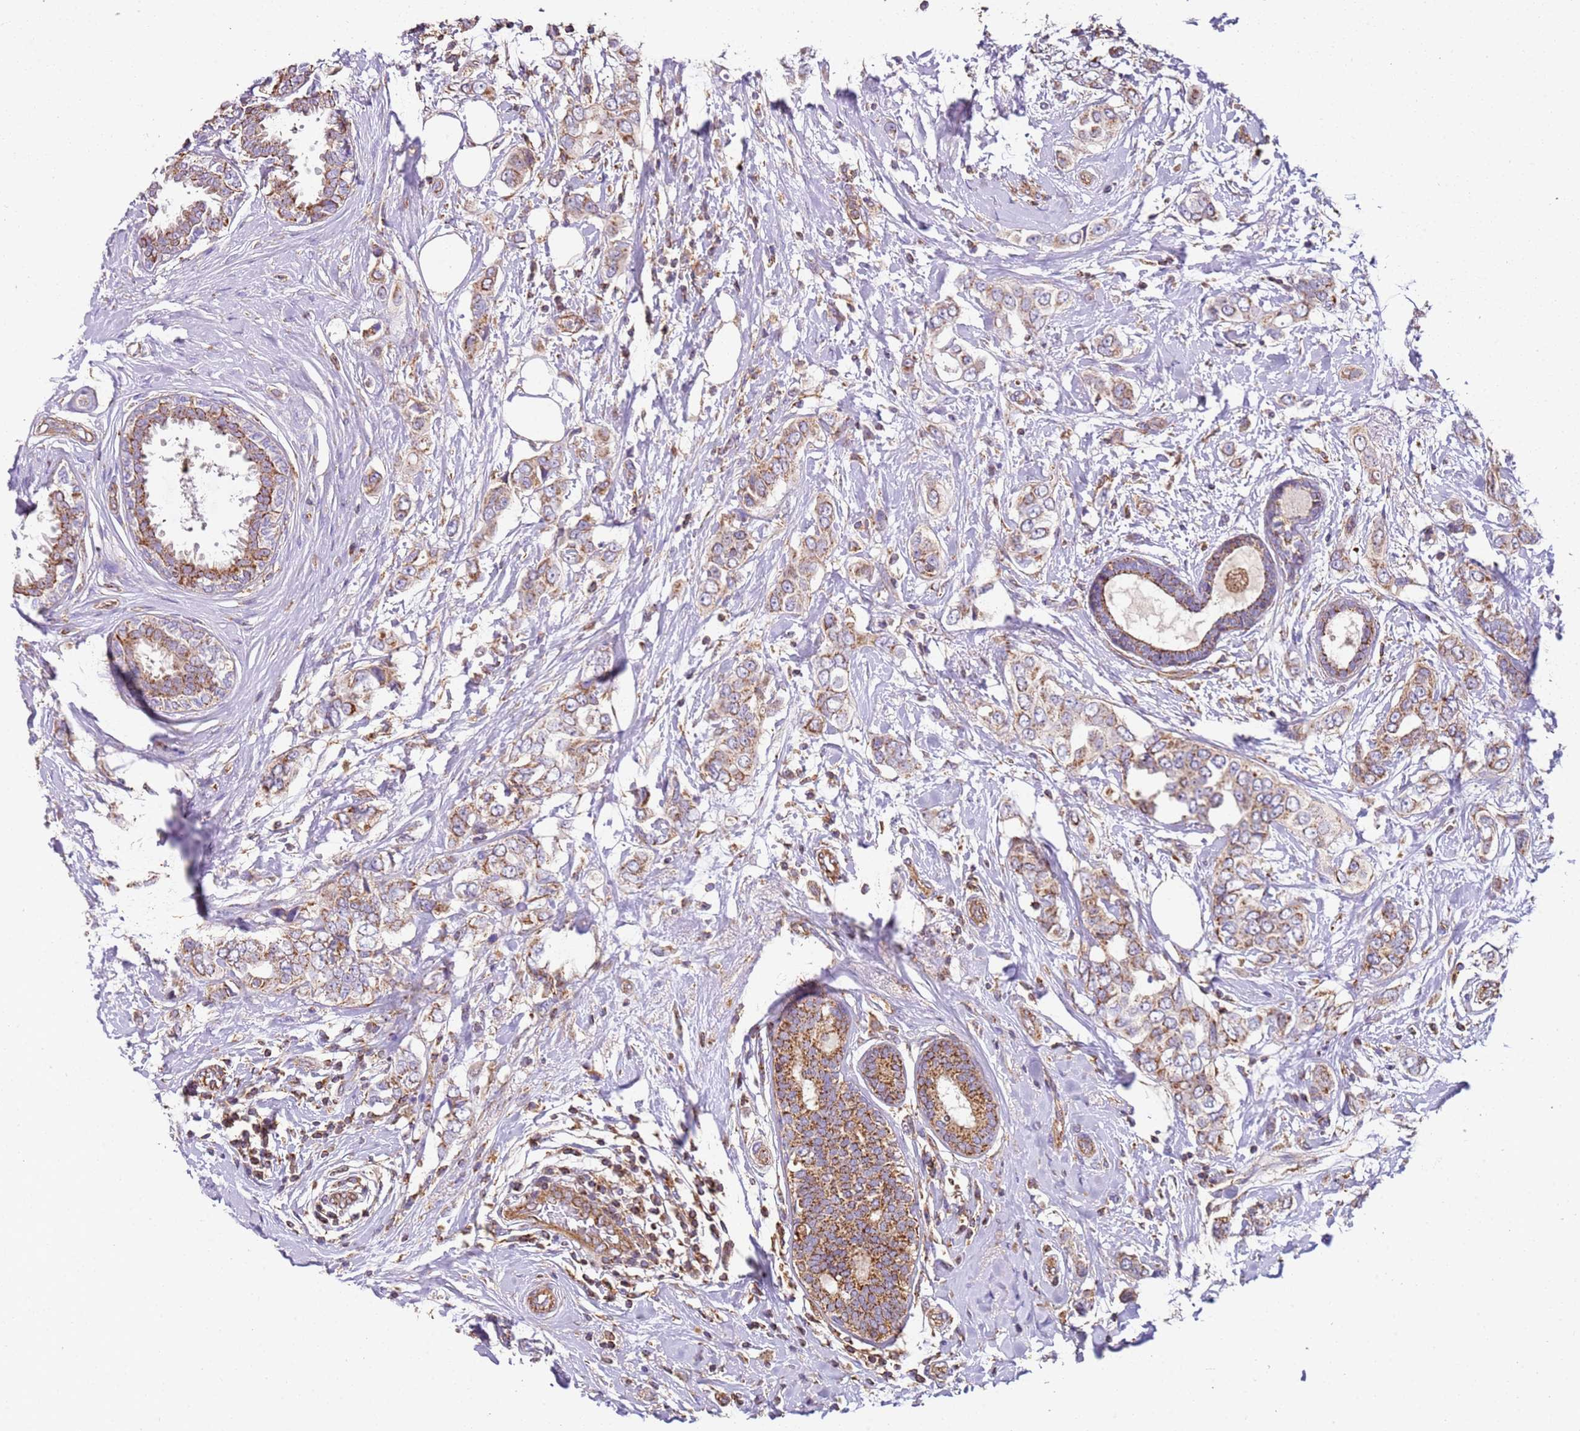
{"staining": {"intensity": "moderate", "quantity": ">75%", "location": "cytoplasmic/membranous"}, "tissue": "breast cancer", "cell_type": "Tumor cells", "image_type": "cancer", "snomed": [{"axis": "morphology", "description": "Lobular carcinoma"}, {"axis": "topography", "description": "Breast"}], "caption": "This image reveals immunohistochemistry (IHC) staining of human breast cancer, with medium moderate cytoplasmic/membranous positivity in approximately >75% of tumor cells.", "gene": "RMND5A", "patient": {"sex": "female", "age": 51}}